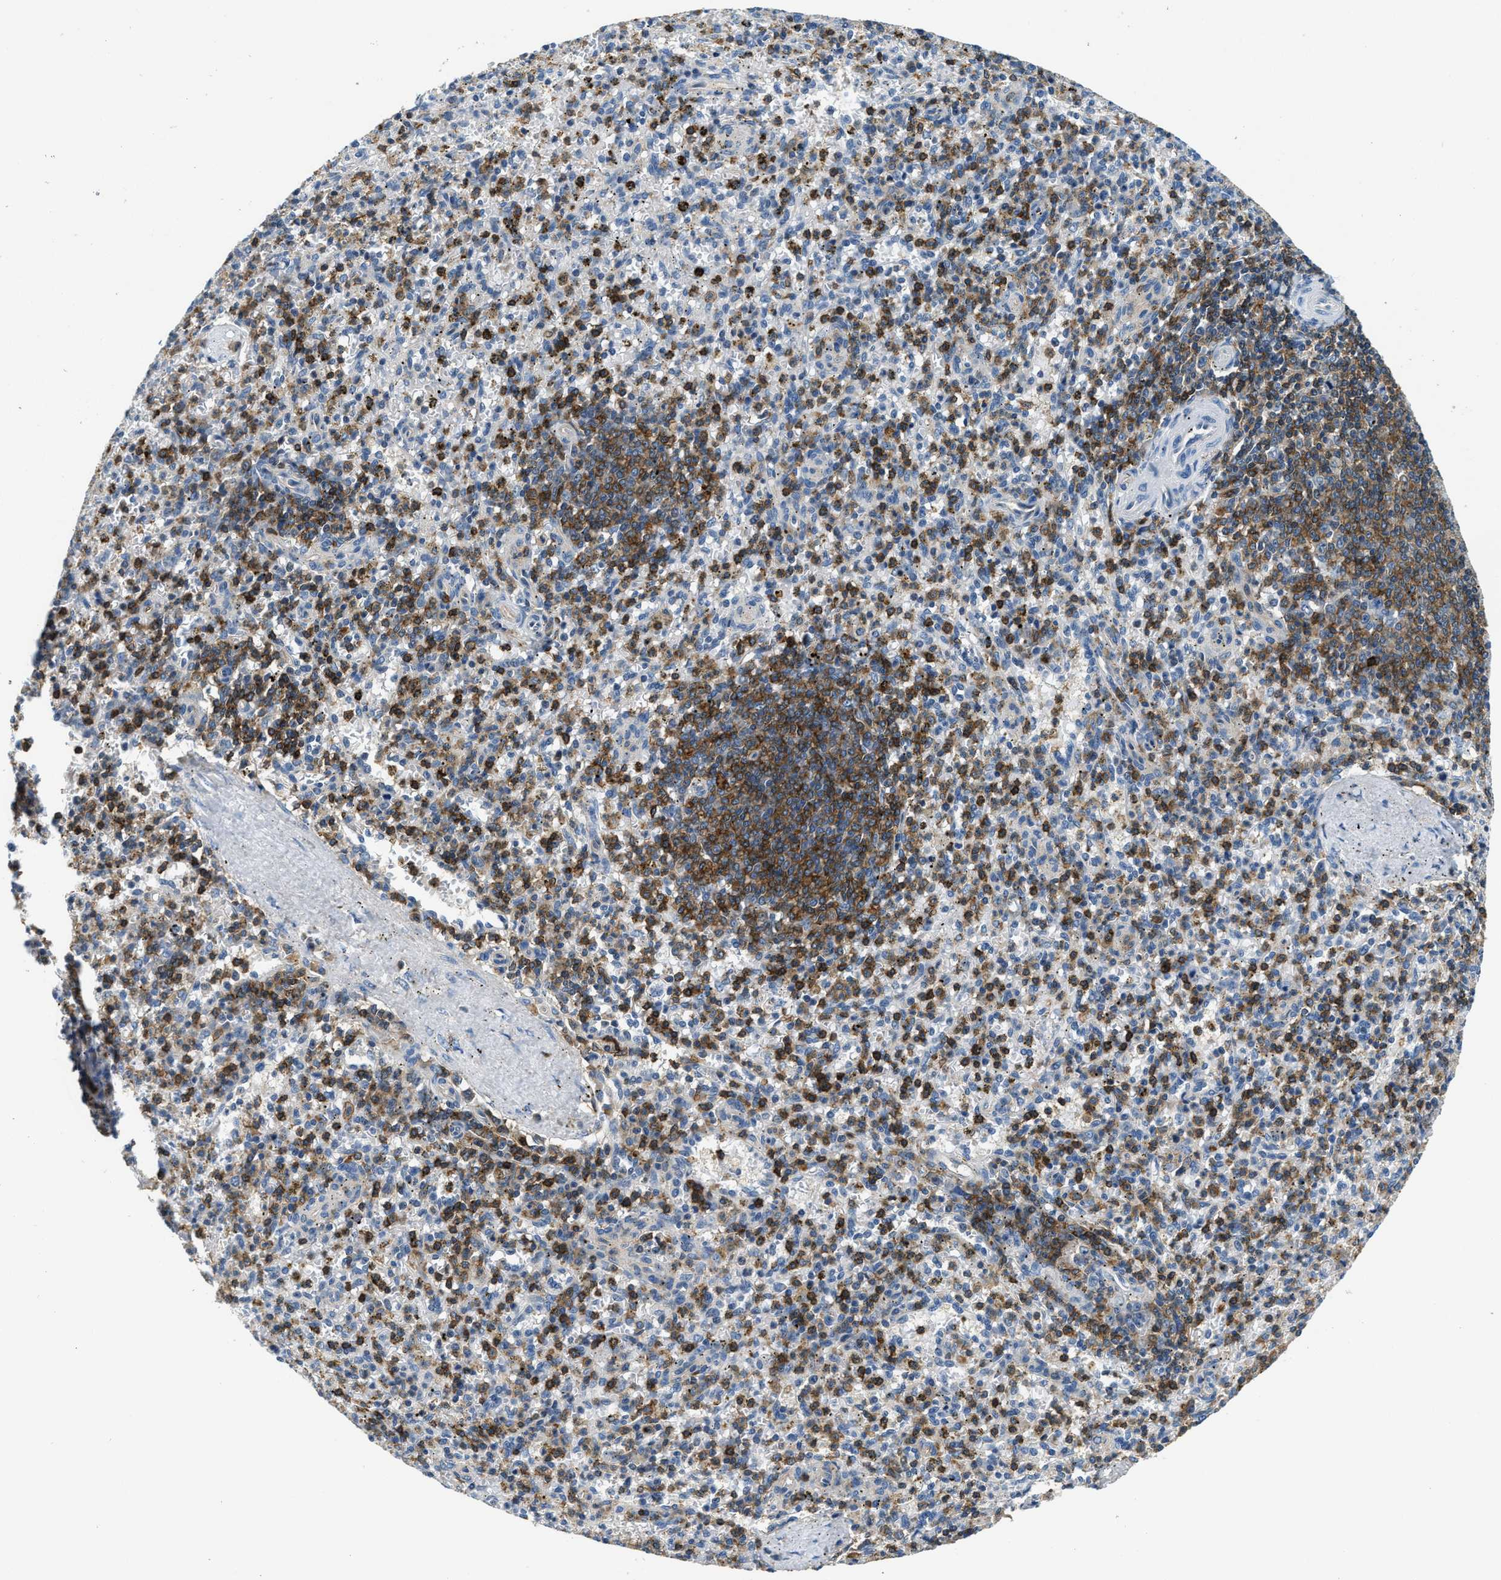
{"staining": {"intensity": "strong", "quantity": "25%-75%", "location": "cytoplasmic/membranous"}, "tissue": "spleen", "cell_type": "Cells in red pulp", "image_type": "normal", "snomed": [{"axis": "morphology", "description": "Normal tissue, NOS"}, {"axis": "topography", "description": "Spleen"}], "caption": "Brown immunohistochemical staining in normal spleen reveals strong cytoplasmic/membranous staining in about 25%-75% of cells in red pulp. (DAB (3,3'-diaminobenzidine) = brown stain, brightfield microscopy at high magnification).", "gene": "MYO1G", "patient": {"sex": "male", "age": 72}}